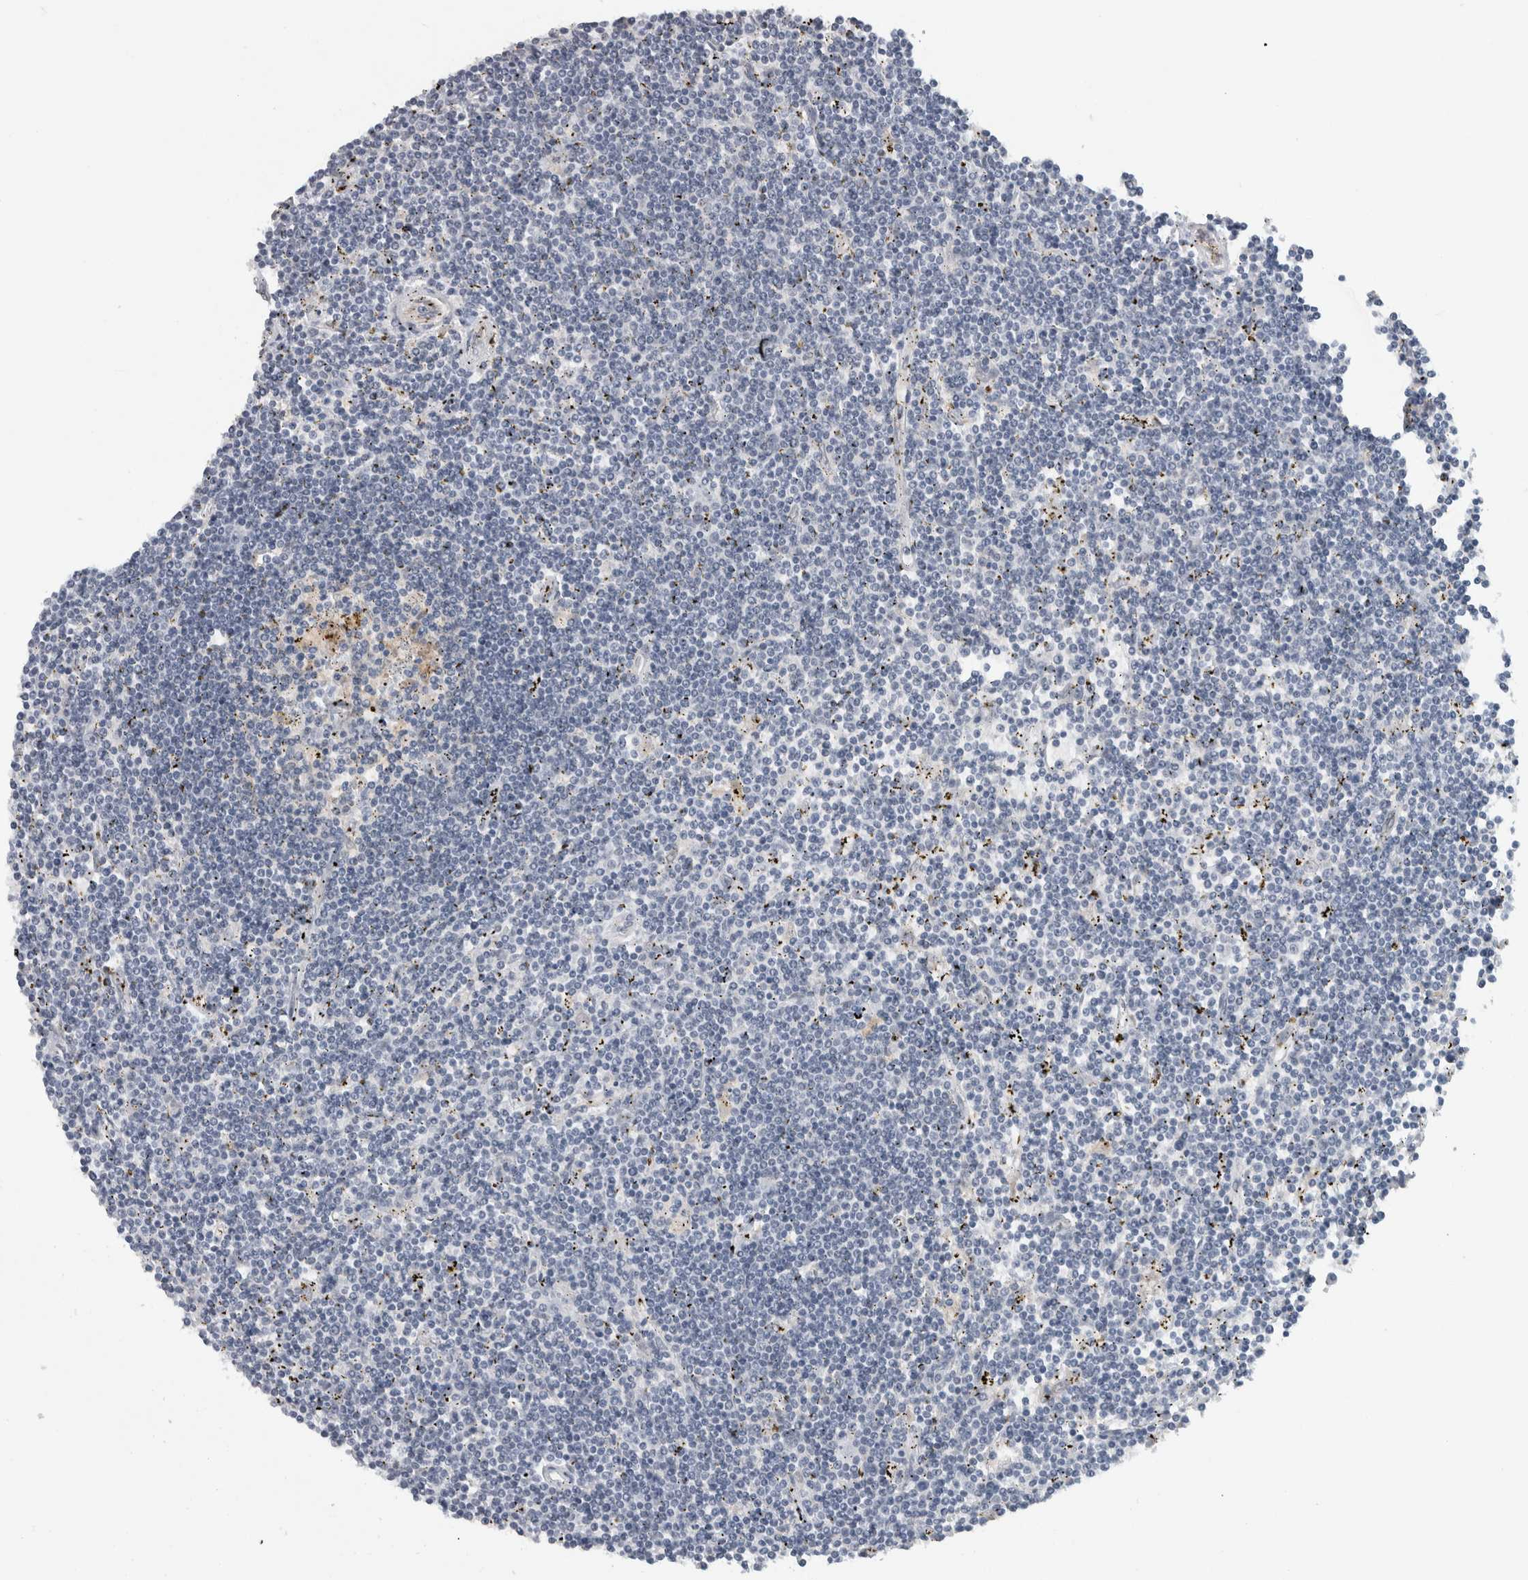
{"staining": {"intensity": "negative", "quantity": "none", "location": "none"}, "tissue": "lymphoma", "cell_type": "Tumor cells", "image_type": "cancer", "snomed": [{"axis": "morphology", "description": "Malignant lymphoma, non-Hodgkin's type, Low grade"}, {"axis": "topography", "description": "Spleen"}], "caption": "This is an immunohistochemistry histopathology image of human lymphoma. There is no expression in tumor cells.", "gene": "PRXL2A", "patient": {"sex": "male", "age": 76}}